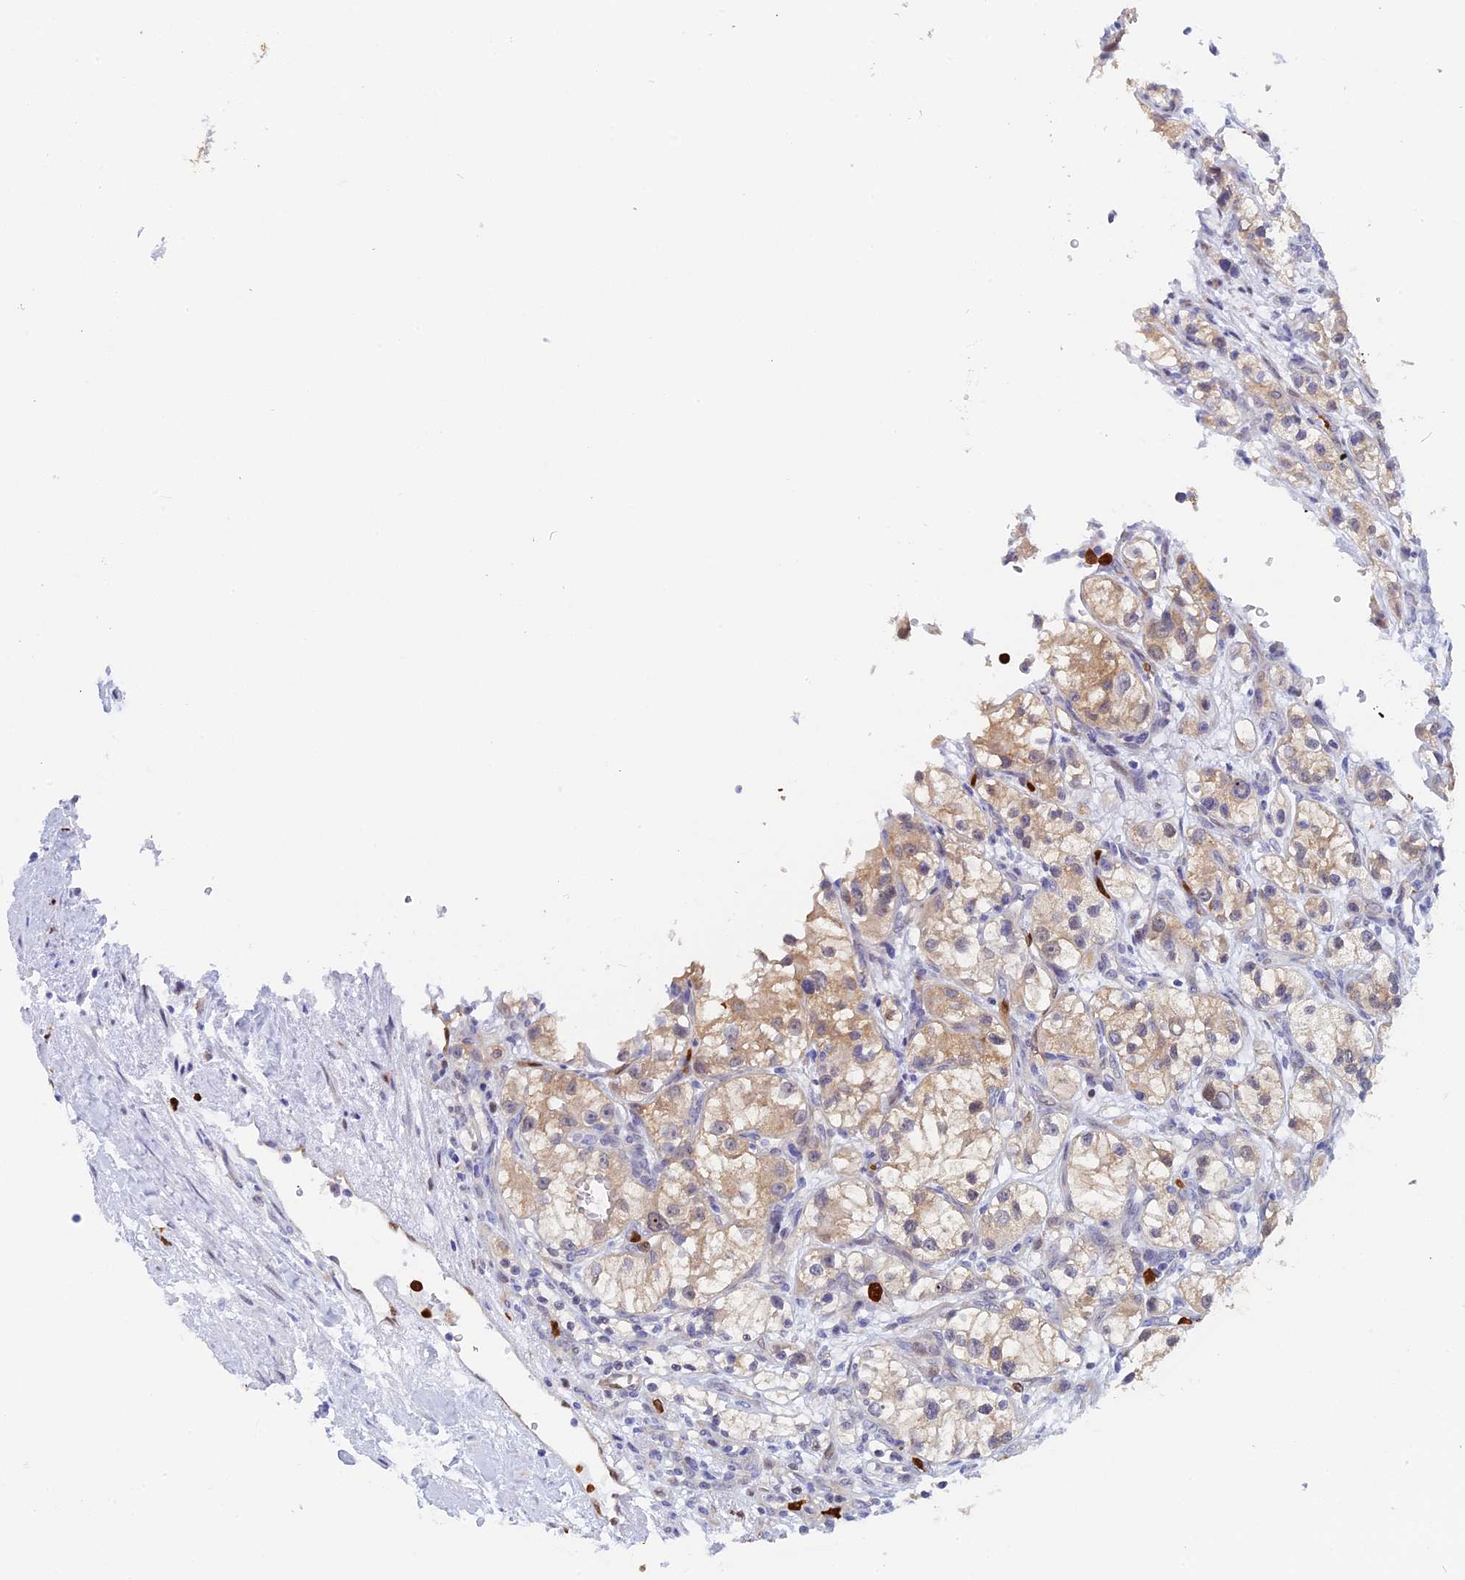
{"staining": {"intensity": "weak", "quantity": "25%-75%", "location": "cytoplasmic/membranous"}, "tissue": "renal cancer", "cell_type": "Tumor cells", "image_type": "cancer", "snomed": [{"axis": "morphology", "description": "Adenocarcinoma, NOS"}, {"axis": "topography", "description": "Kidney"}], "caption": "Renal adenocarcinoma stained with immunohistochemistry exhibits weak cytoplasmic/membranous staining in about 25%-75% of tumor cells. The staining was performed using DAB (3,3'-diaminobenzidine), with brown indicating positive protein expression. Nuclei are stained blue with hematoxylin.", "gene": "SLC26A1", "patient": {"sex": "female", "age": 57}}